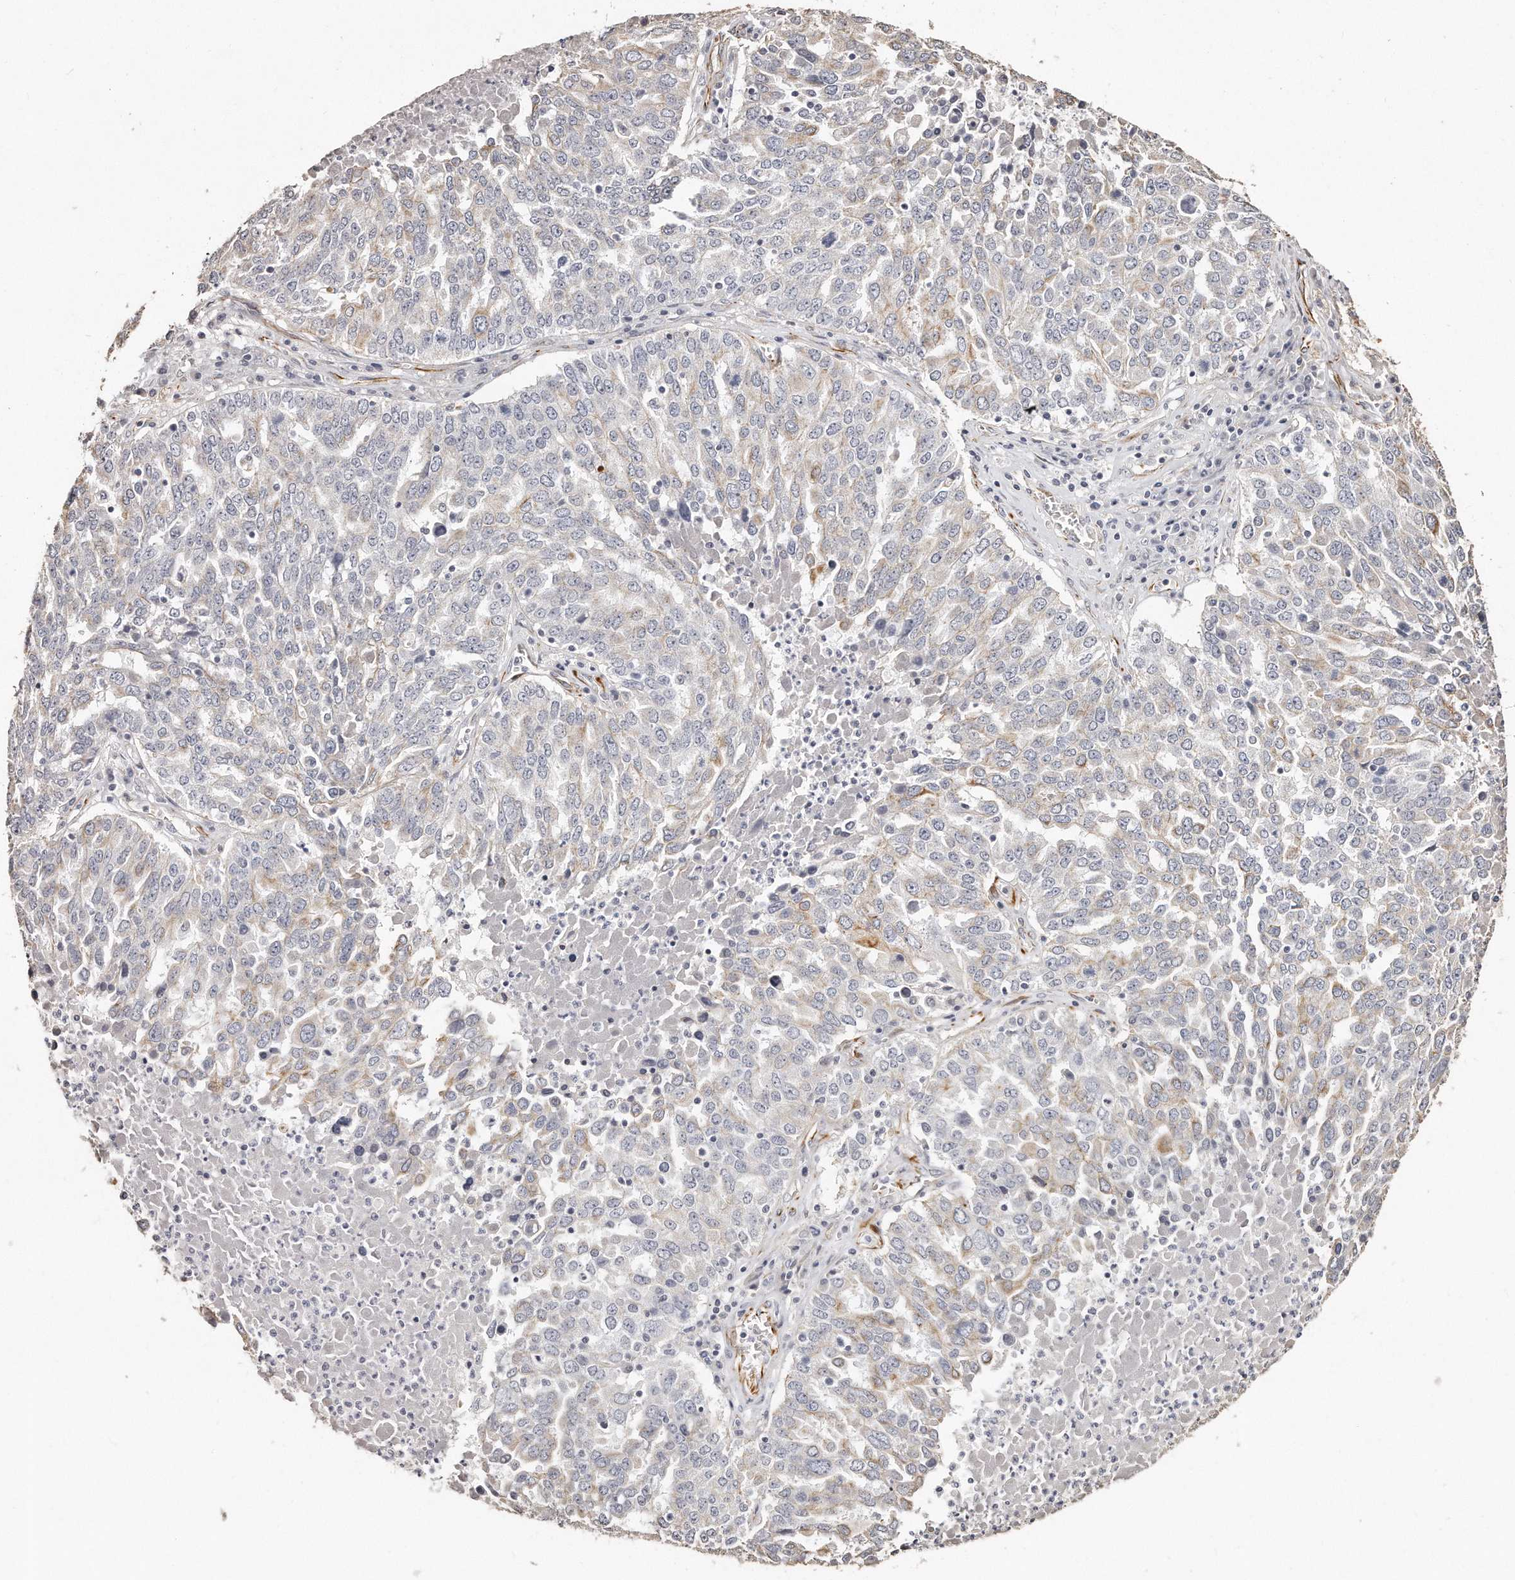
{"staining": {"intensity": "weak", "quantity": "<25%", "location": "cytoplasmic/membranous"}, "tissue": "ovarian cancer", "cell_type": "Tumor cells", "image_type": "cancer", "snomed": [{"axis": "morphology", "description": "Carcinoma, endometroid"}, {"axis": "topography", "description": "Ovary"}], "caption": "DAB immunohistochemical staining of human endometroid carcinoma (ovarian) reveals no significant positivity in tumor cells. Nuclei are stained in blue.", "gene": "ZYG11A", "patient": {"sex": "female", "age": 62}}